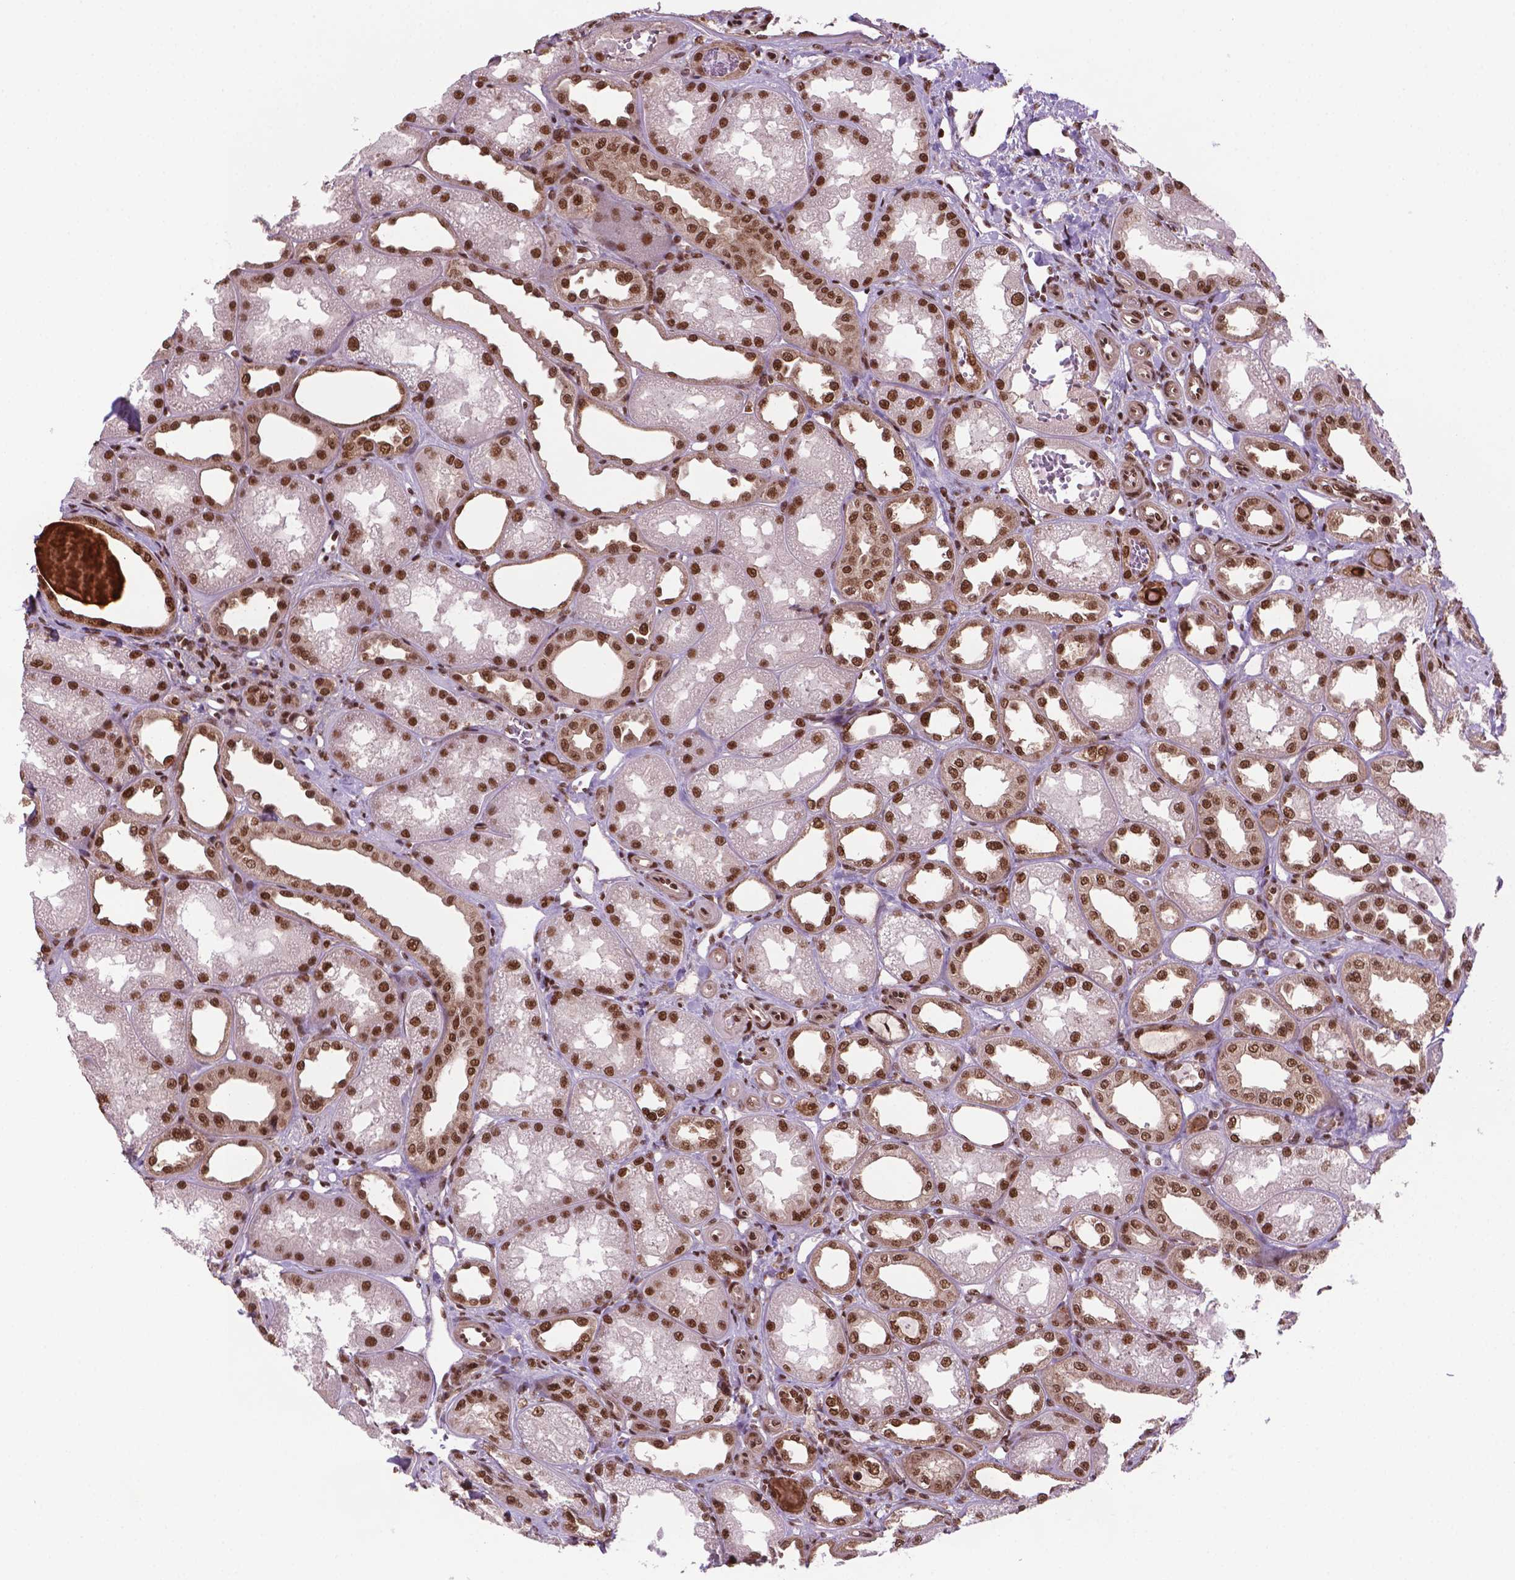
{"staining": {"intensity": "strong", "quantity": ">75%", "location": "nuclear"}, "tissue": "kidney", "cell_type": "Cells in glomeruli", "image_type": "normal", "snomed": [{"axis": "morphology", "description": "Normal tissue, NOS"}, {"axis": "topography", "description": "Kidney"}], "caption": "Immunohistochemical staining of unremarkable kidney displays >75% levels of strong nuclear protein staining in about >75% of cells in glomeruli.", "gene": "SIRT6", "patient": {"sex": "male", "age": 61}}